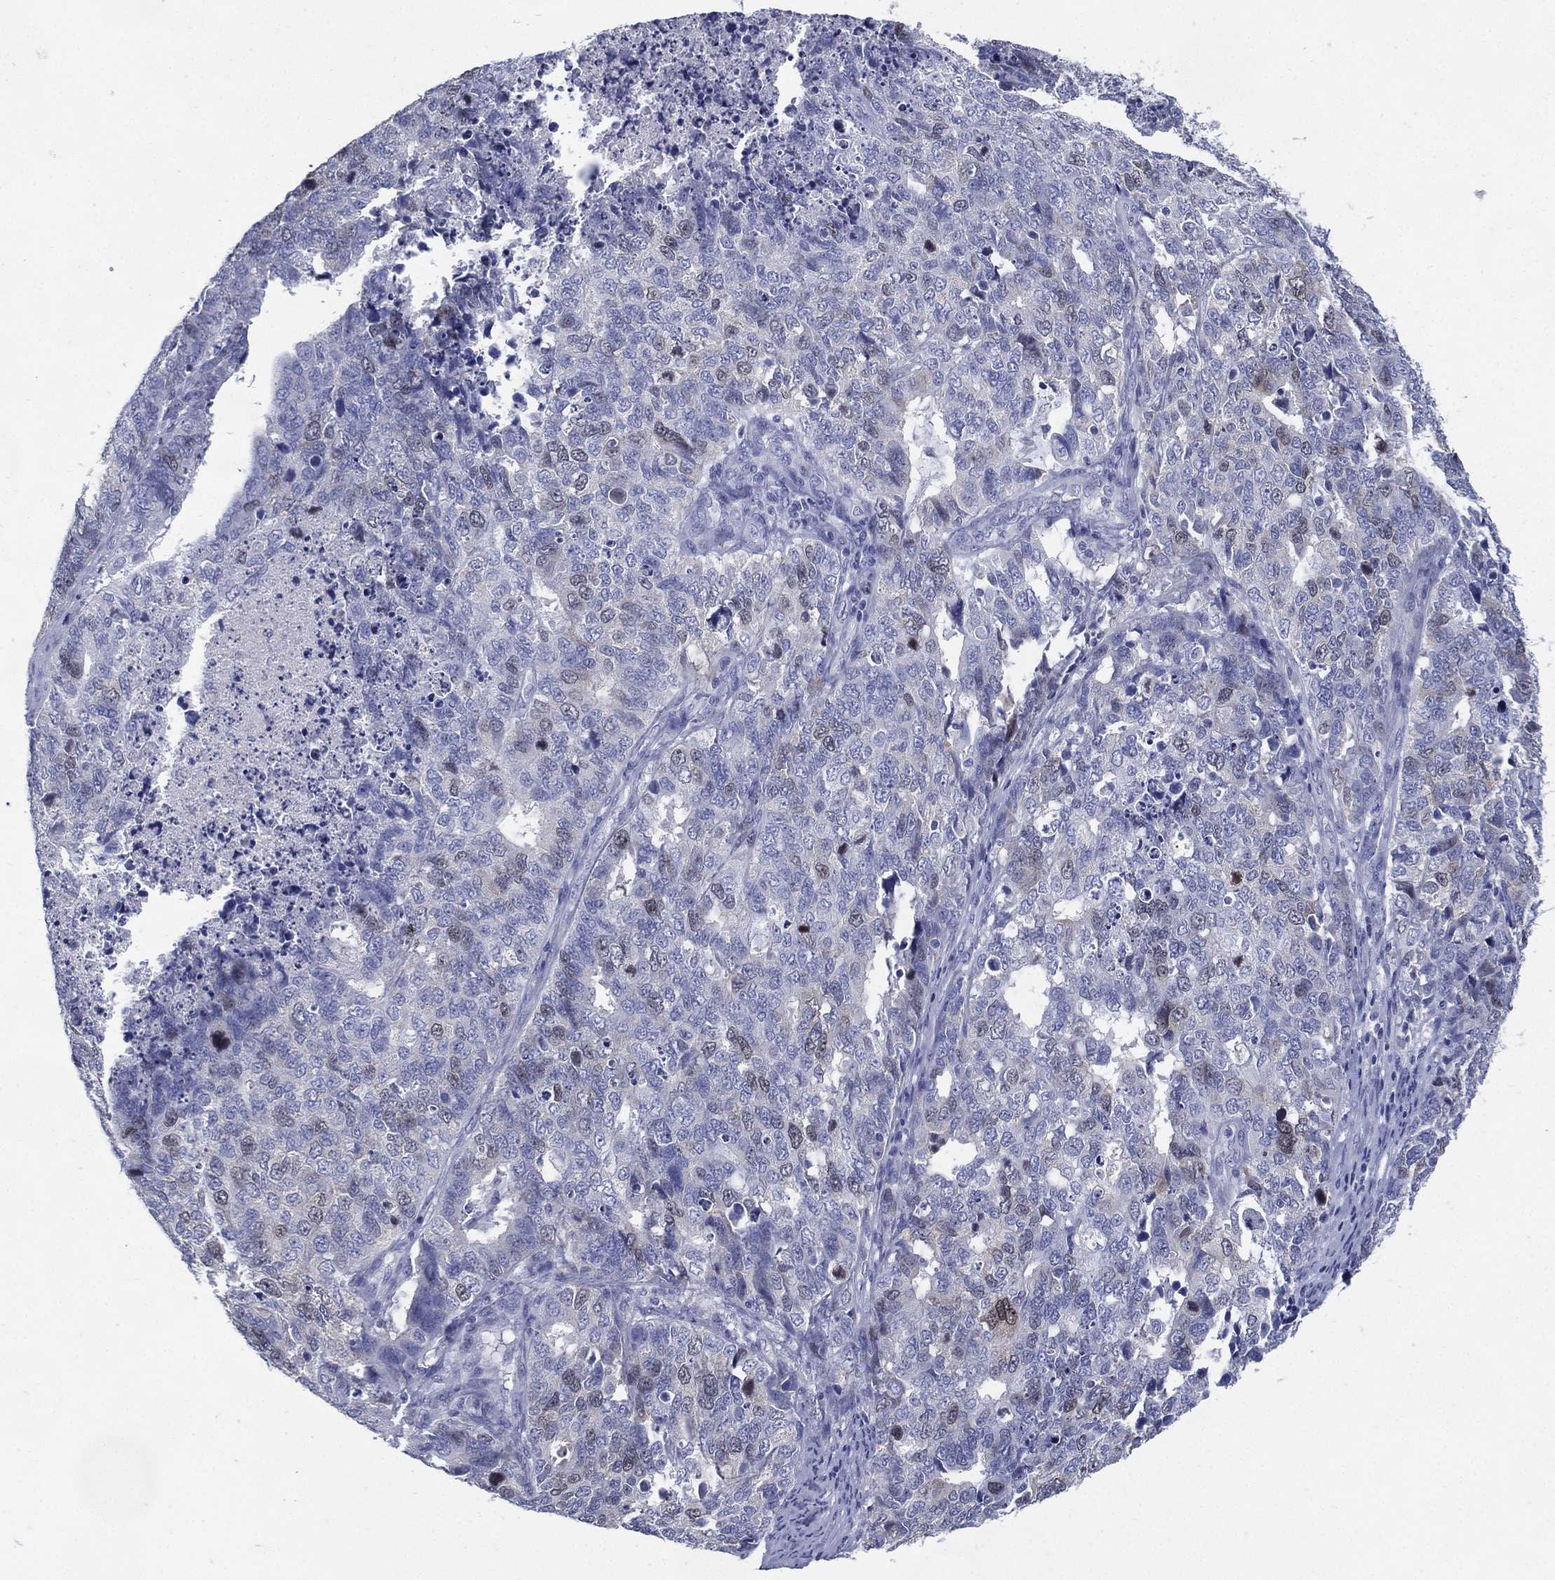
{"staining": {"intensity": "negative", "quantity": "none", "location": "none"}, "tissue": "cervical cancer", "cell_type": "Tumor cells", "image_type": "cancer", "snomed": [{"axis": "morphology", "description": "Squamous cell carcinoma, NOS"}, {"axis": "topography", "description": "Cervix"}], "caption": "A photomicrograph of human cervical squamous cell carcinoma is negative for staining in tumor cells. Brightfield microscopy of immunohistochemistry stained with DAB (3,3'-diaminobenzidine) (brown) and hematoxylin (blue), captured at high magnification.", "gene": "KIF2C", "patient": {"sex": "female", "age": 63}}